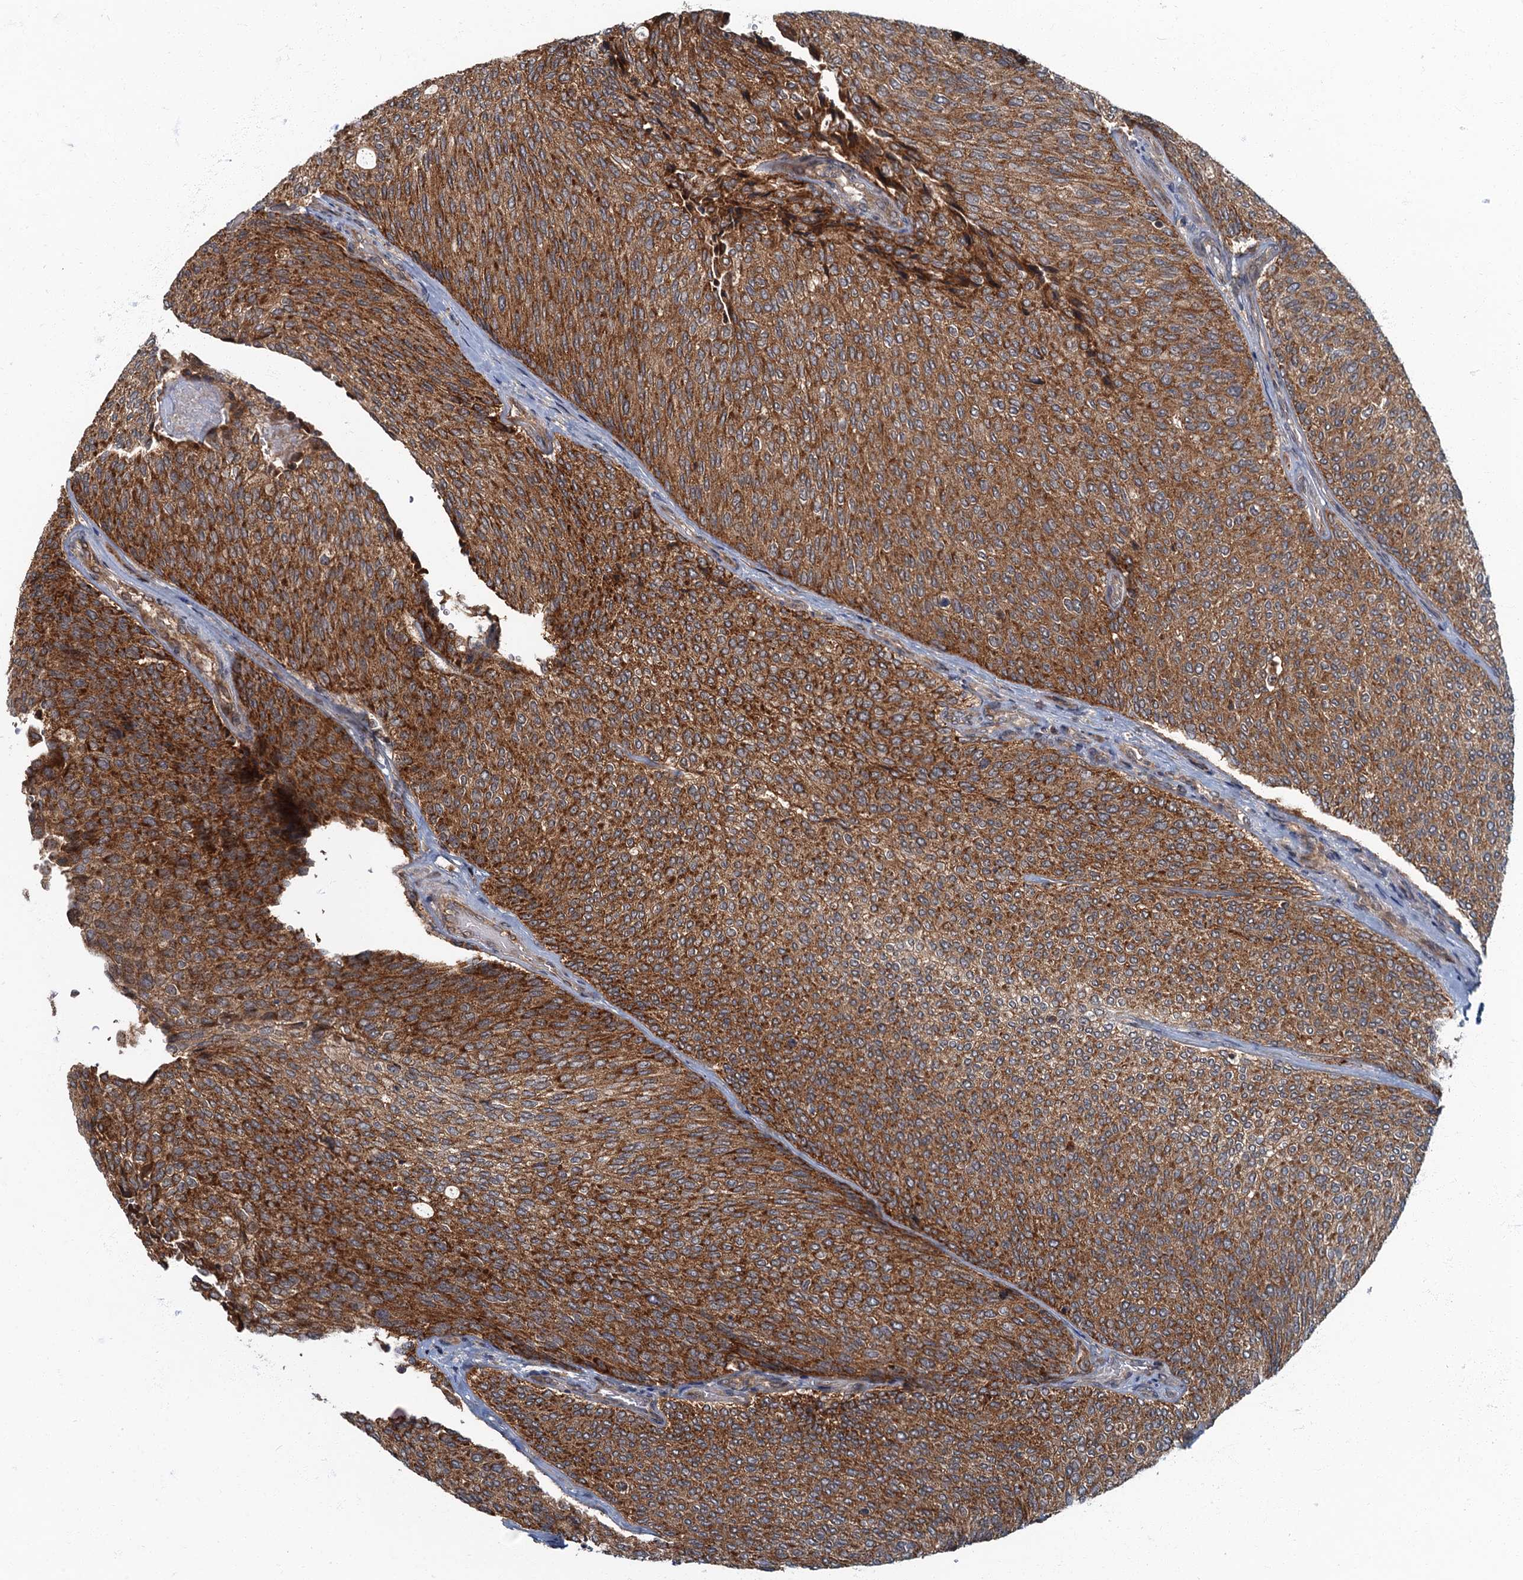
{"staining": {"intensity": "strong", "quantity": ">75%", "location": "cytoplasmic/membranous"}, "tissue": "urothelial cancer", "cell_type": "Tumor cells", "image_type": "cancer", "snomed": [{"axis": "morphology", "description": "Urothelial carcinoma, Low grade"}, {"axis": "topography", "description": "Urinary bladder"}], "caption": "Tumor cells display high levels of strong cytoplasmic/membranous positivity in approximately >75% of cells in human urothelial cancer.", "gene": "SLC11A2", "patient": {"sex": "female", "age": 79}}